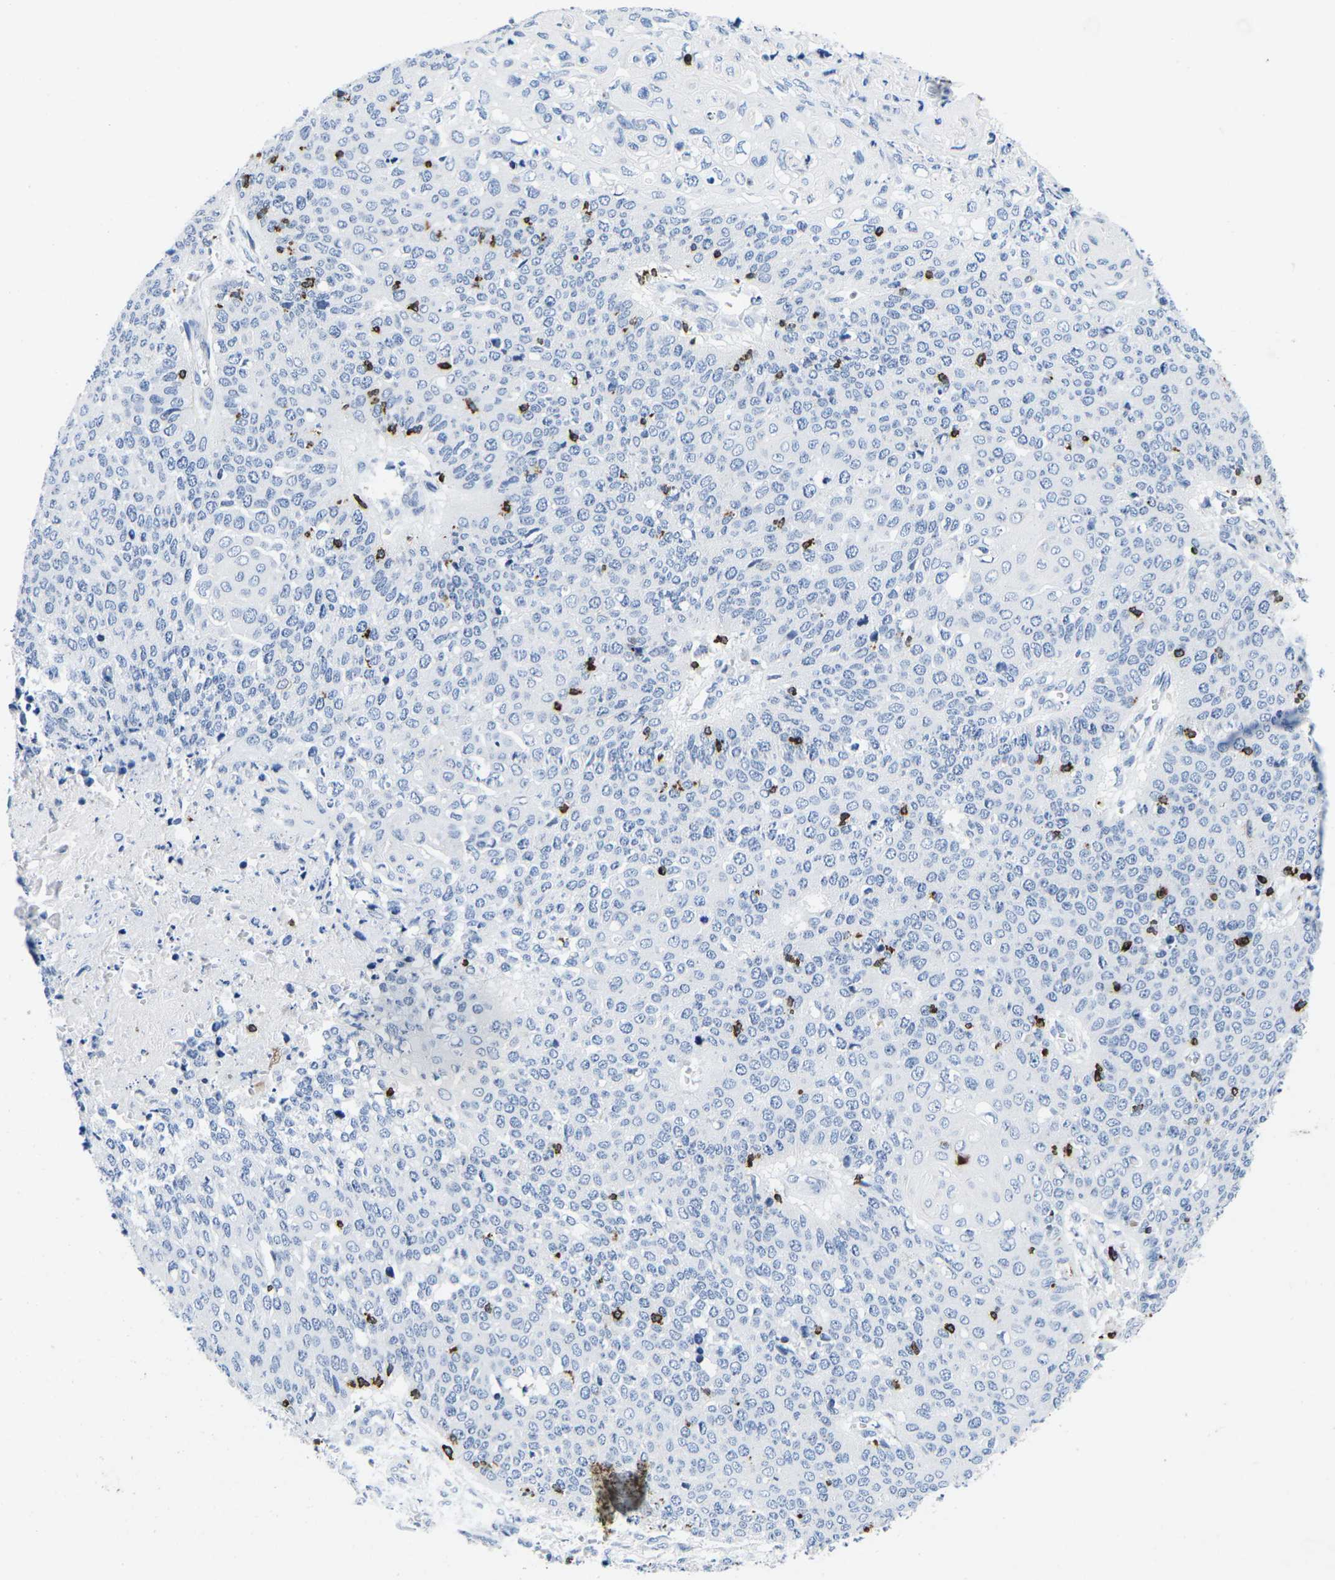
{"staining": {"intensity": "negative", "quantity": "none", "location": "none"}, "tissue": "cervical cancer", "cell_type": "Tumor cells", "image_type": "cancer", "snomed": [{"axis": "morphology", "description": "Squamous cell carcinoma, NOS"}, {"axis": "topography", "description": "Cervix"}], "caption": "A histopathology image of cervical squamous cell carcinoma stained for a protein displays no brown staining in tumor cells.", "gene": "CTSW", "patient": {"sex": "female", "age": 39}}